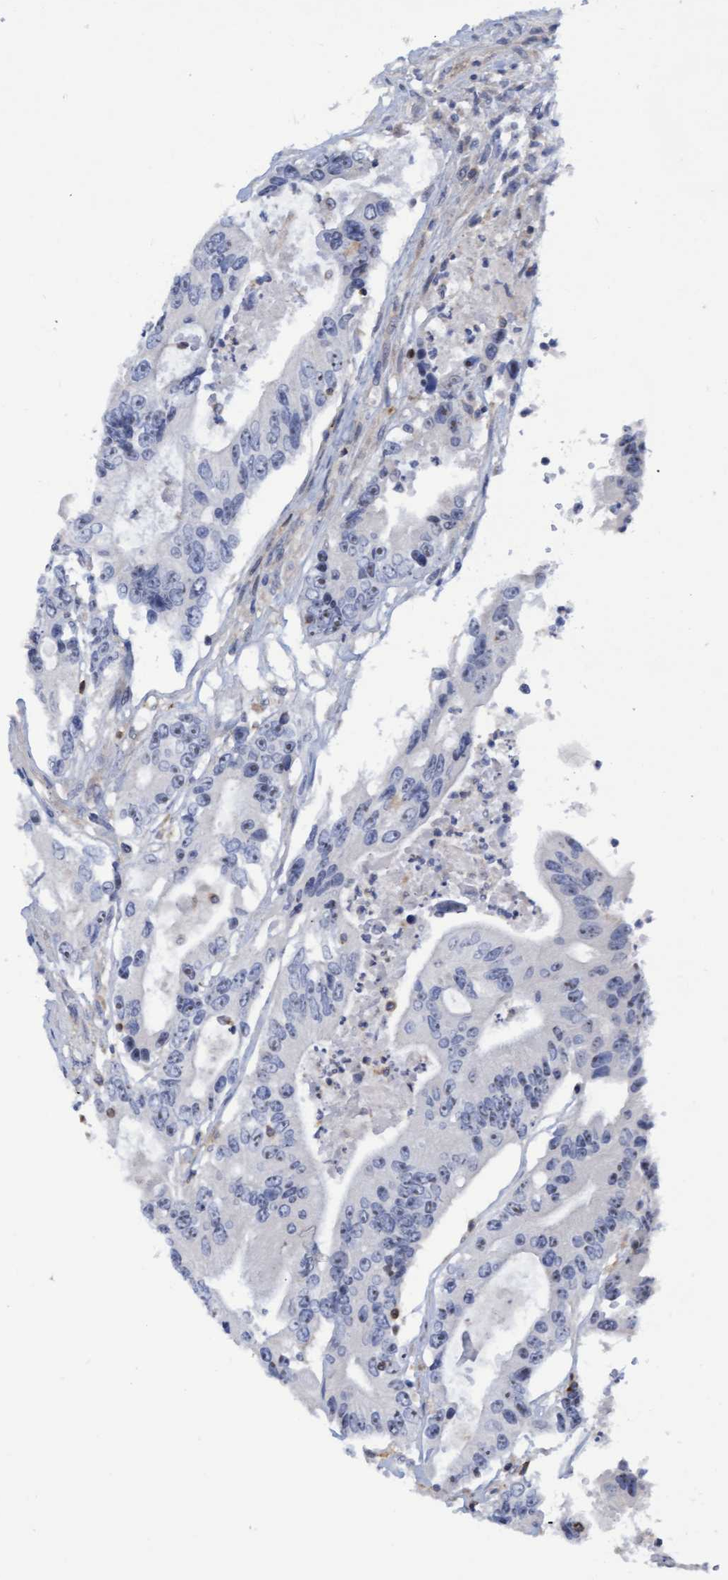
{"staining": {"intensity": "negative", "quantity": "none", "location": "none"}, "tissue": "colorectal cancer", "cell_type": "Tumor cells", "image_type": "cancer", "snomed": [{"axis": "morphology", "description": "Adenocarcinoma, NOS"}, {"axis": "topography", "description": "Colon"}], "caption": "This is an immunohistochemistry (IHC) micrograph of human colorectal cancer (adenocarcinoma). There is no staining in tumor cells.", "gene": "FNBP1", "patient": {"sex": "female", "age": 77}}